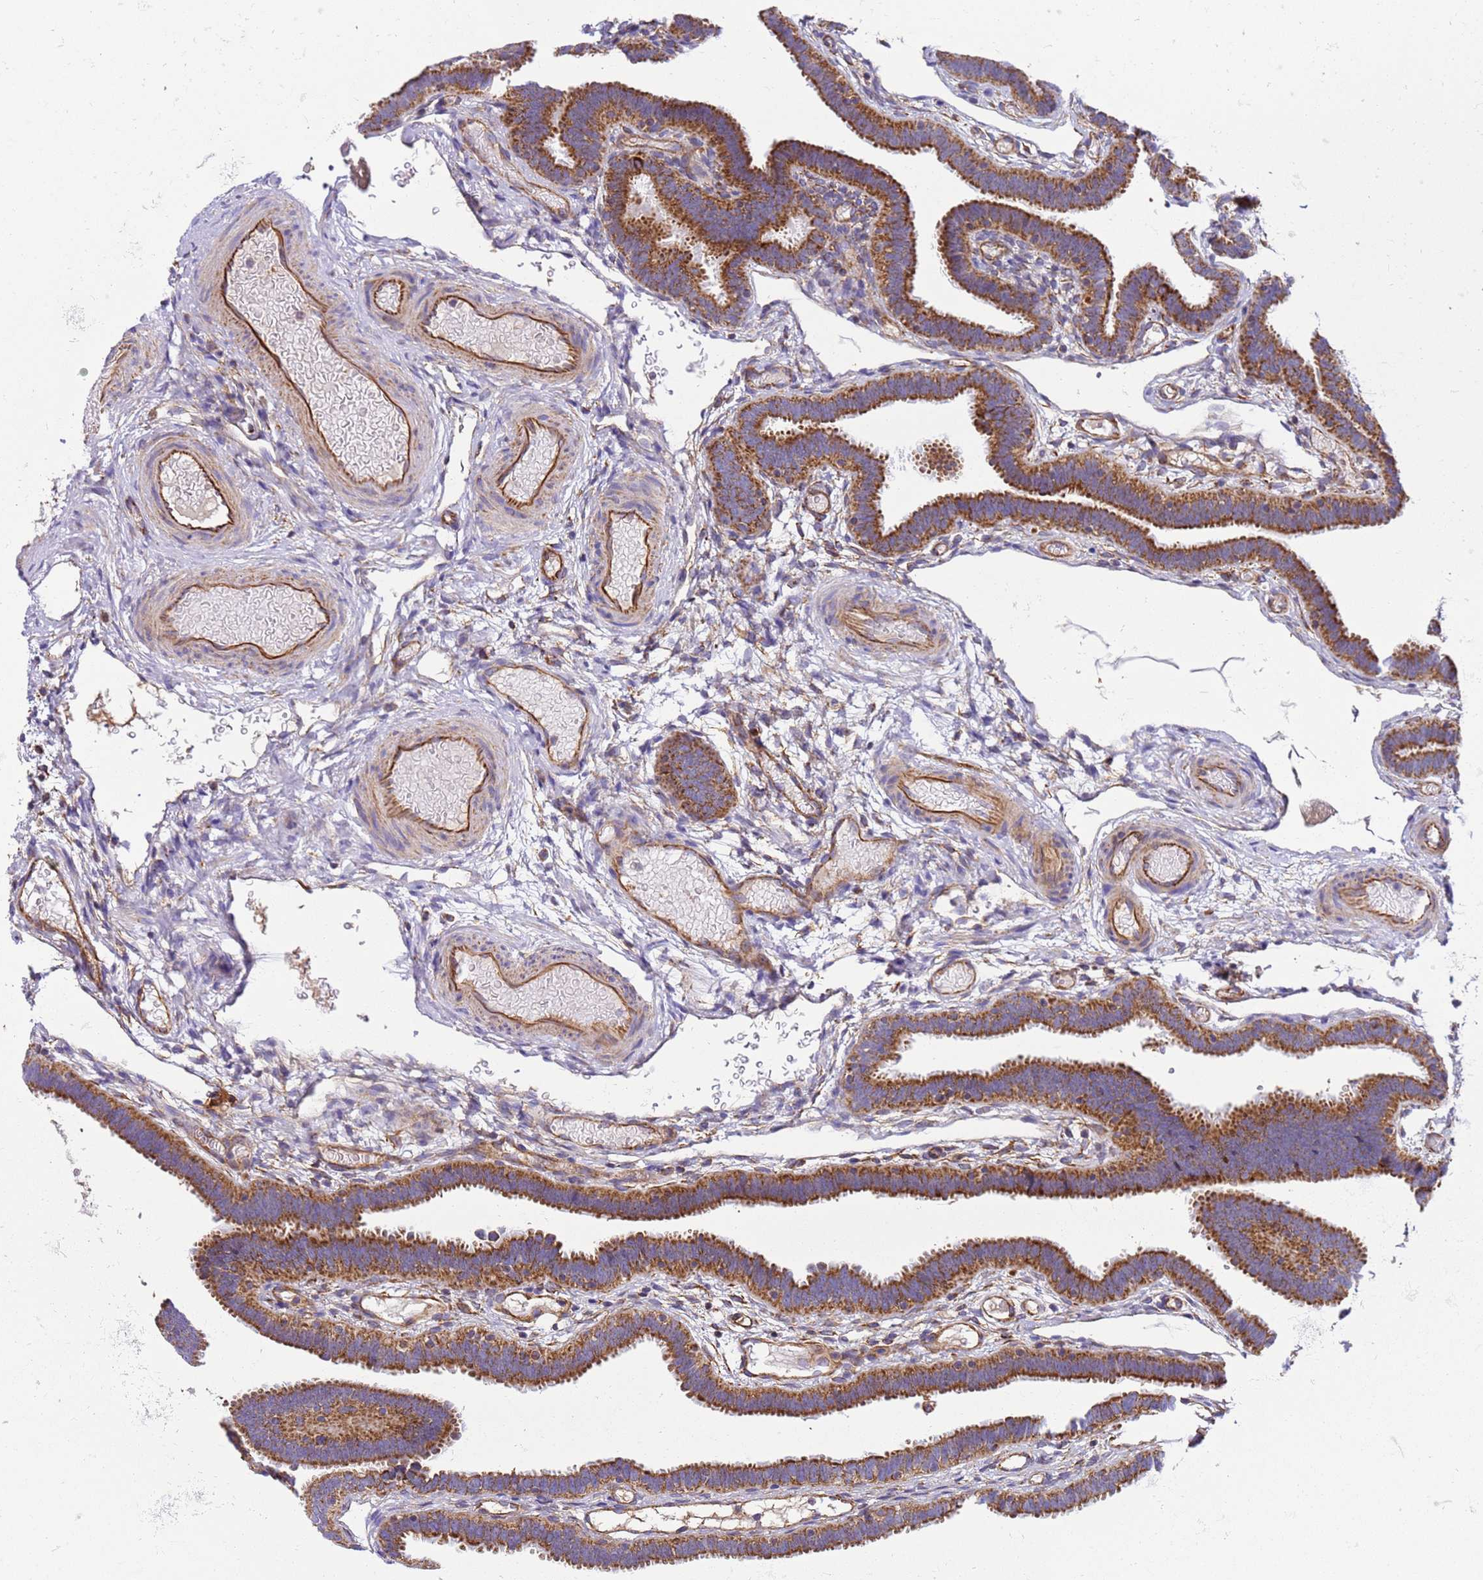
{"staining": {"intensity": "strong", "quantity": ">75%", "location": "cytoplasmic/membranous"}, "tissue": "fallopian tube", "cell_type": "Glandular cells", "image_type": "normal", "snomed": [{"axis": "morphology", "description": "Normal tissue, NOS"}, {"axis": "topography", "description": "Fallopian tube"}], "caption": "Immunohistochemistry (DAB) staining of normal human fallopian tube reveals strong cytoplasmic/membranous protein expression in approximately >75% of glandular cells.", "gene": "MRPL20", "patient": {"sex": "female", "age": 37}}